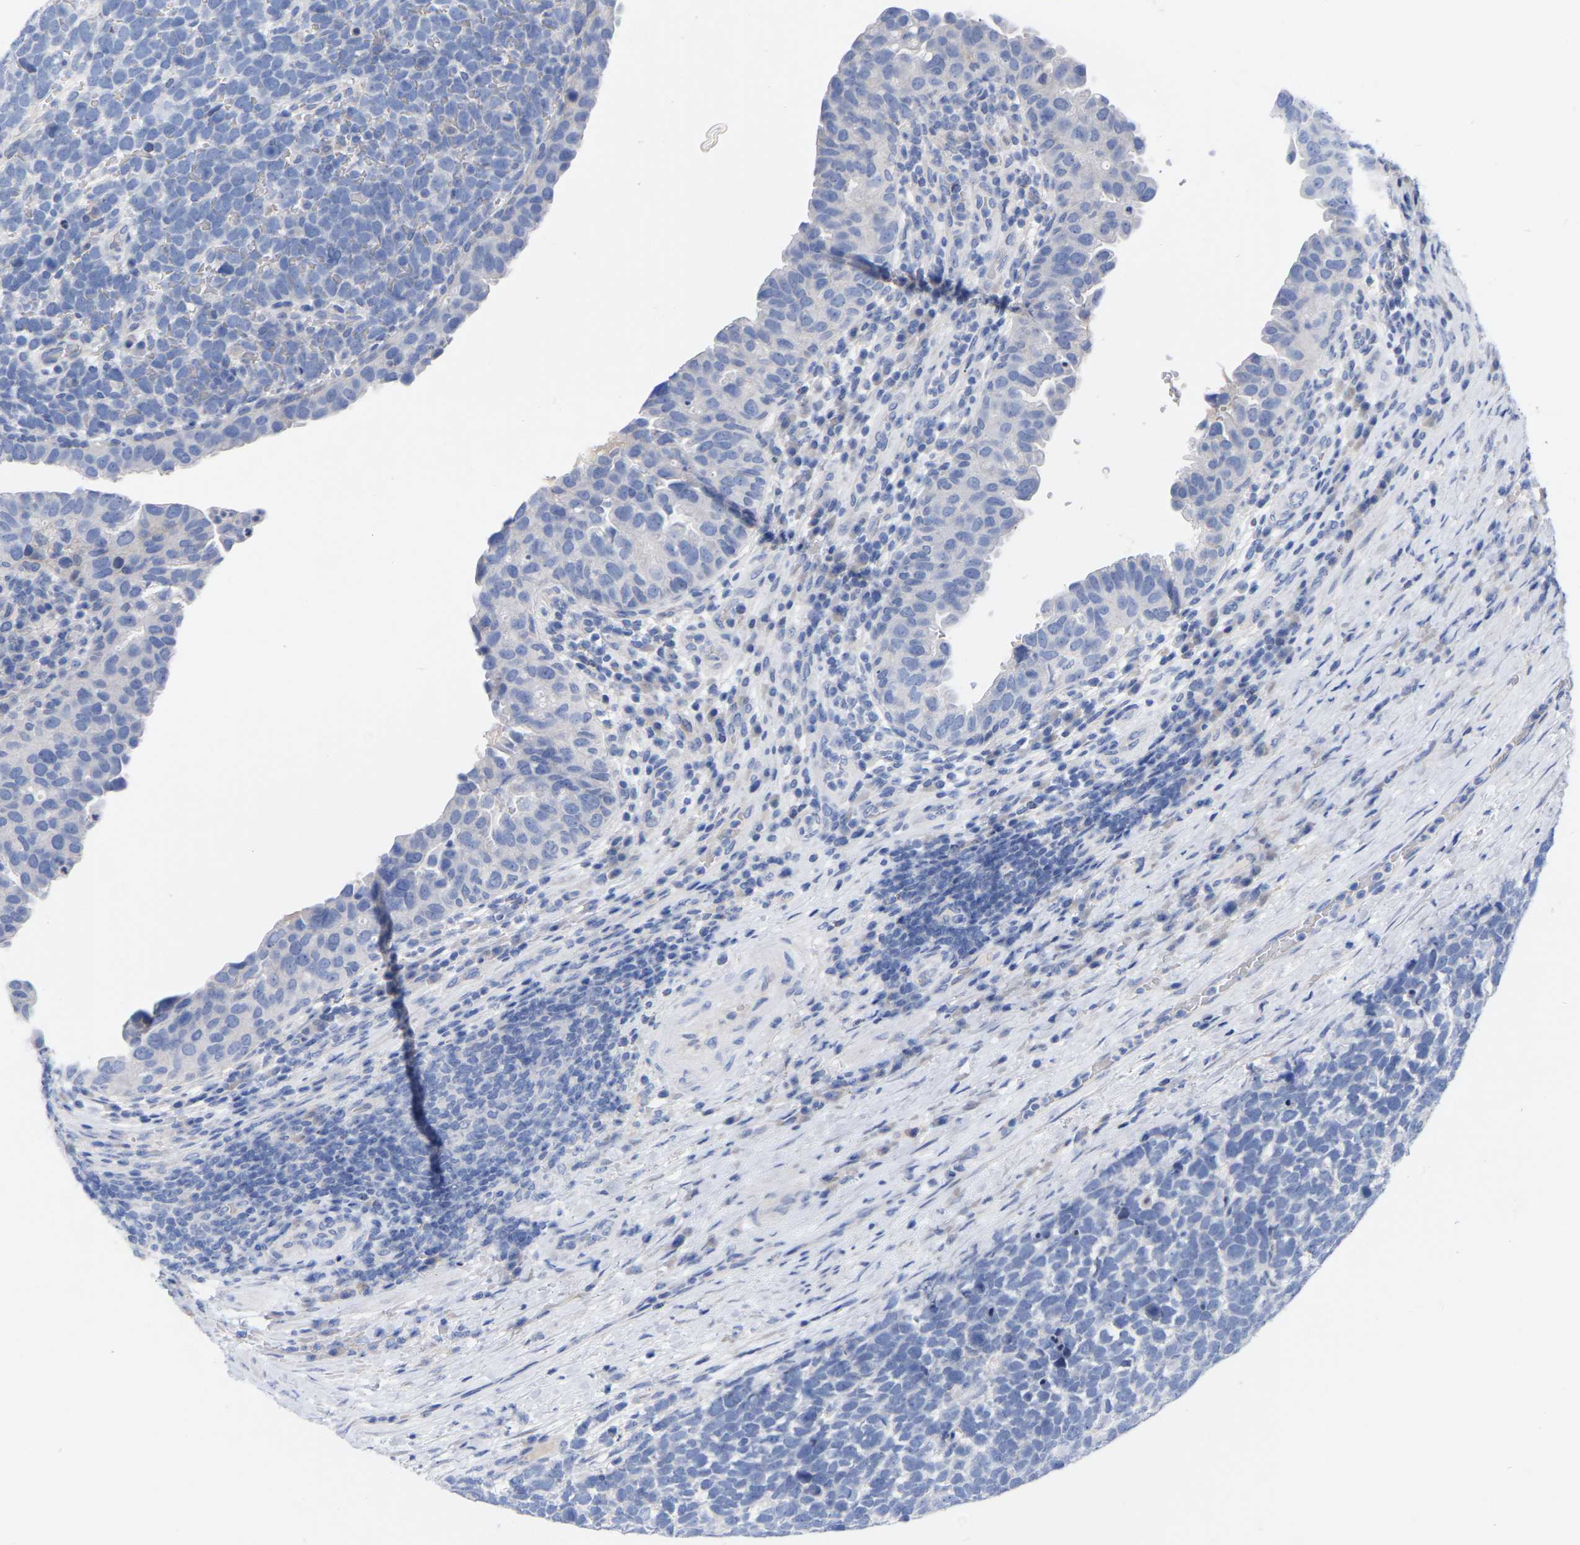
{"staining": {"intensity": "negative", "quantity": "none", "location": "none"}, "tissue": "urothelial cancer", "cell_type": "Tumor cells", "image_type": "cancer", "snomed": [{"axis": "morphology", "description": "Urothelial carcinoma, High grade"}, {"axis": "topography", "description": "Urinary bladder"}], "caption": "Tumor cells are negative for protein expression in human urothelial cancer. (DAB (3,3'-diaminobenzidine) immunohistochemistry (IHC) visualized using brightfield microscopy, high magnification).", "gene": "HAPLN1", "patient": {"sex": "female", "age": 82}}